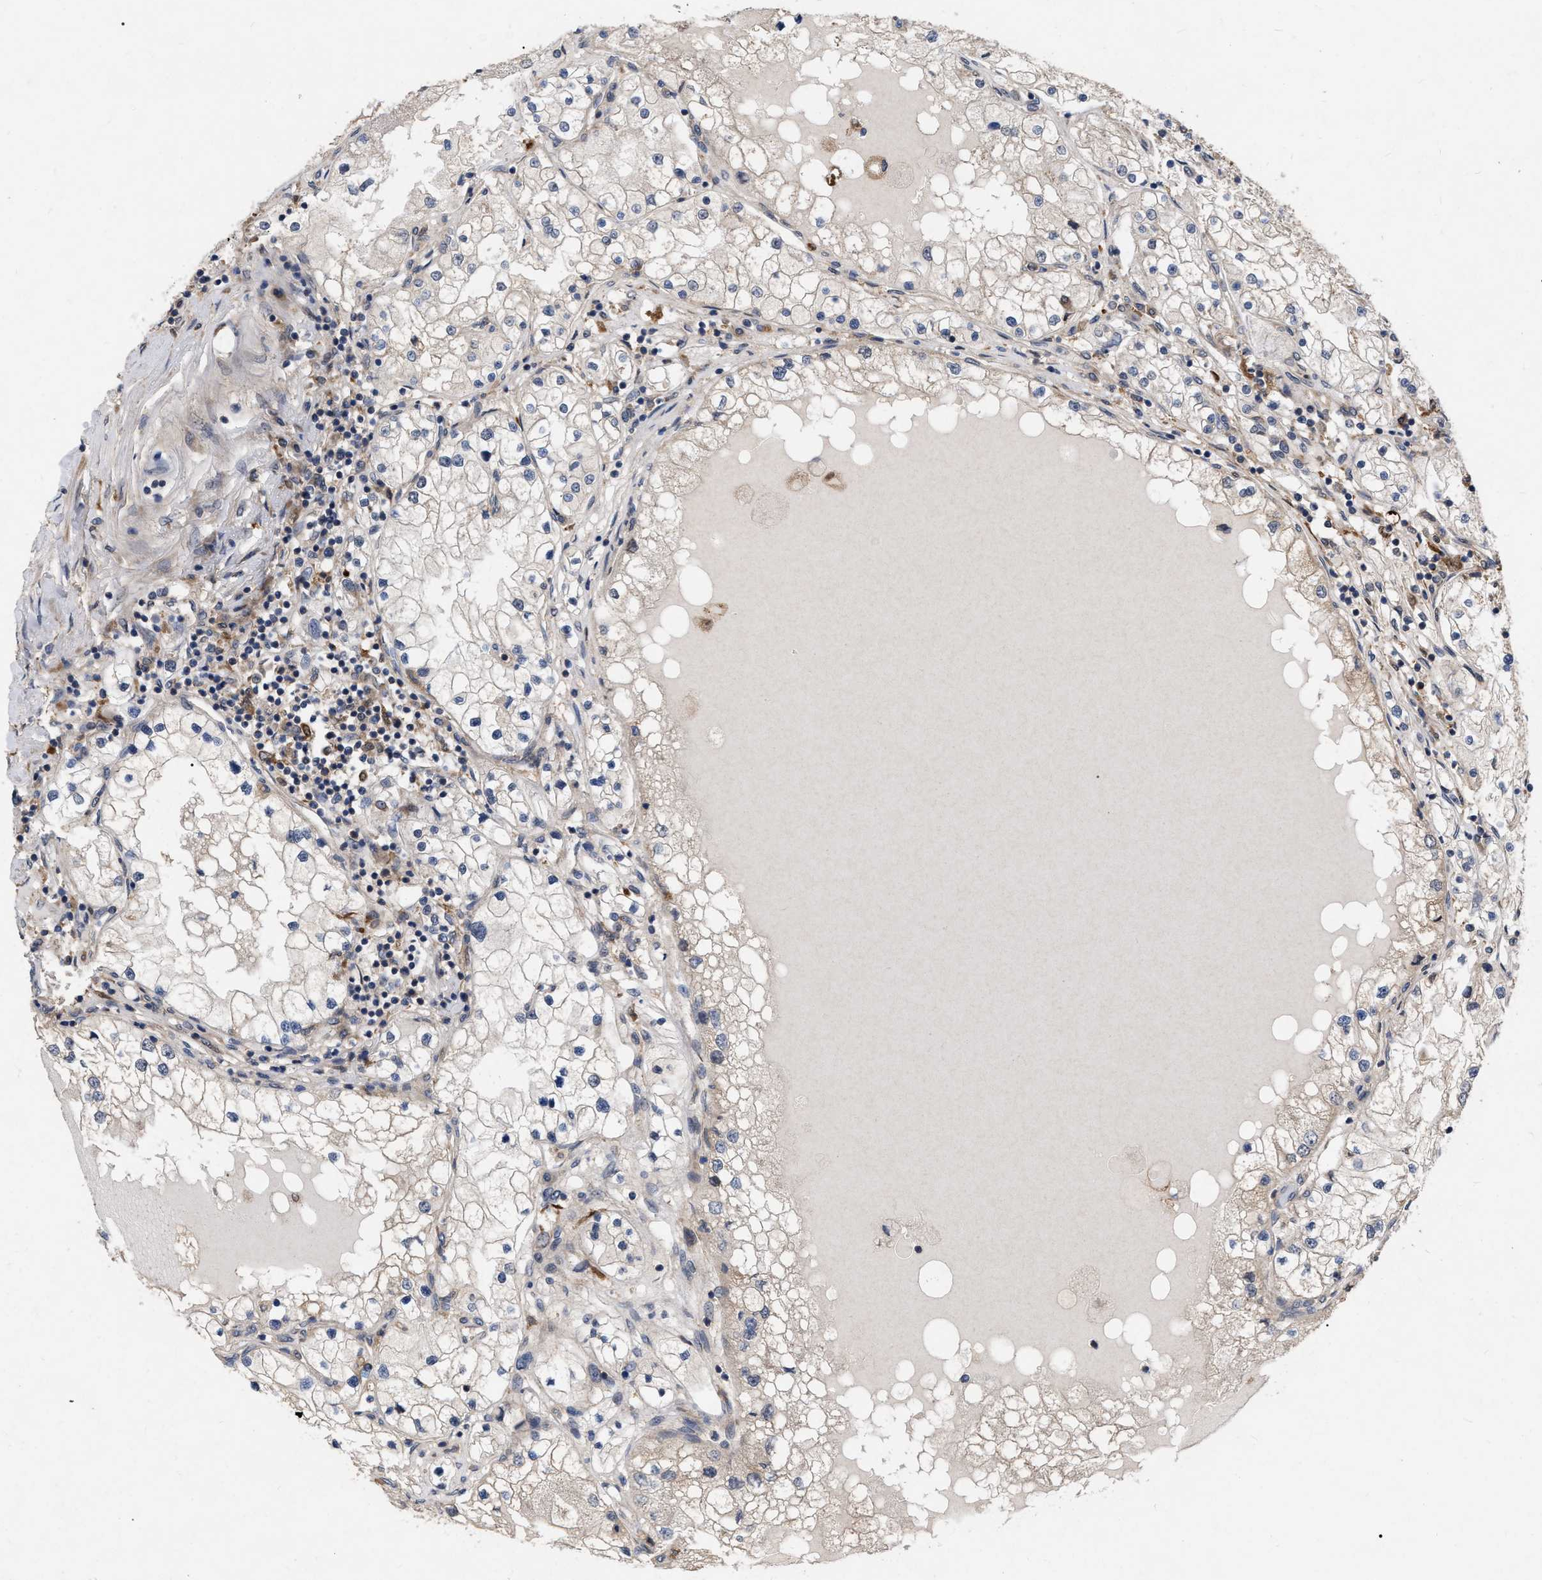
{"staining": {"intensity": "weak", "quantity": "<25%", "location": "cytoplasmic/membranous"}, "tissue": "renal cancer", "cell_type": "Tumor cells", "image_type": "cancer", "snomed": [{"axis": "morphology", "description": "Adenocarcinoma, NOS"}, {"axis": "topography", "description": "Kidney"}], "caption": "This is an immunohistochemistry photomicrograph of human renal adenocarcinoma. There is no staining in tumor cells.", "gene": "CDKN2C", "patient": {"sex": "male", "age": 68}}